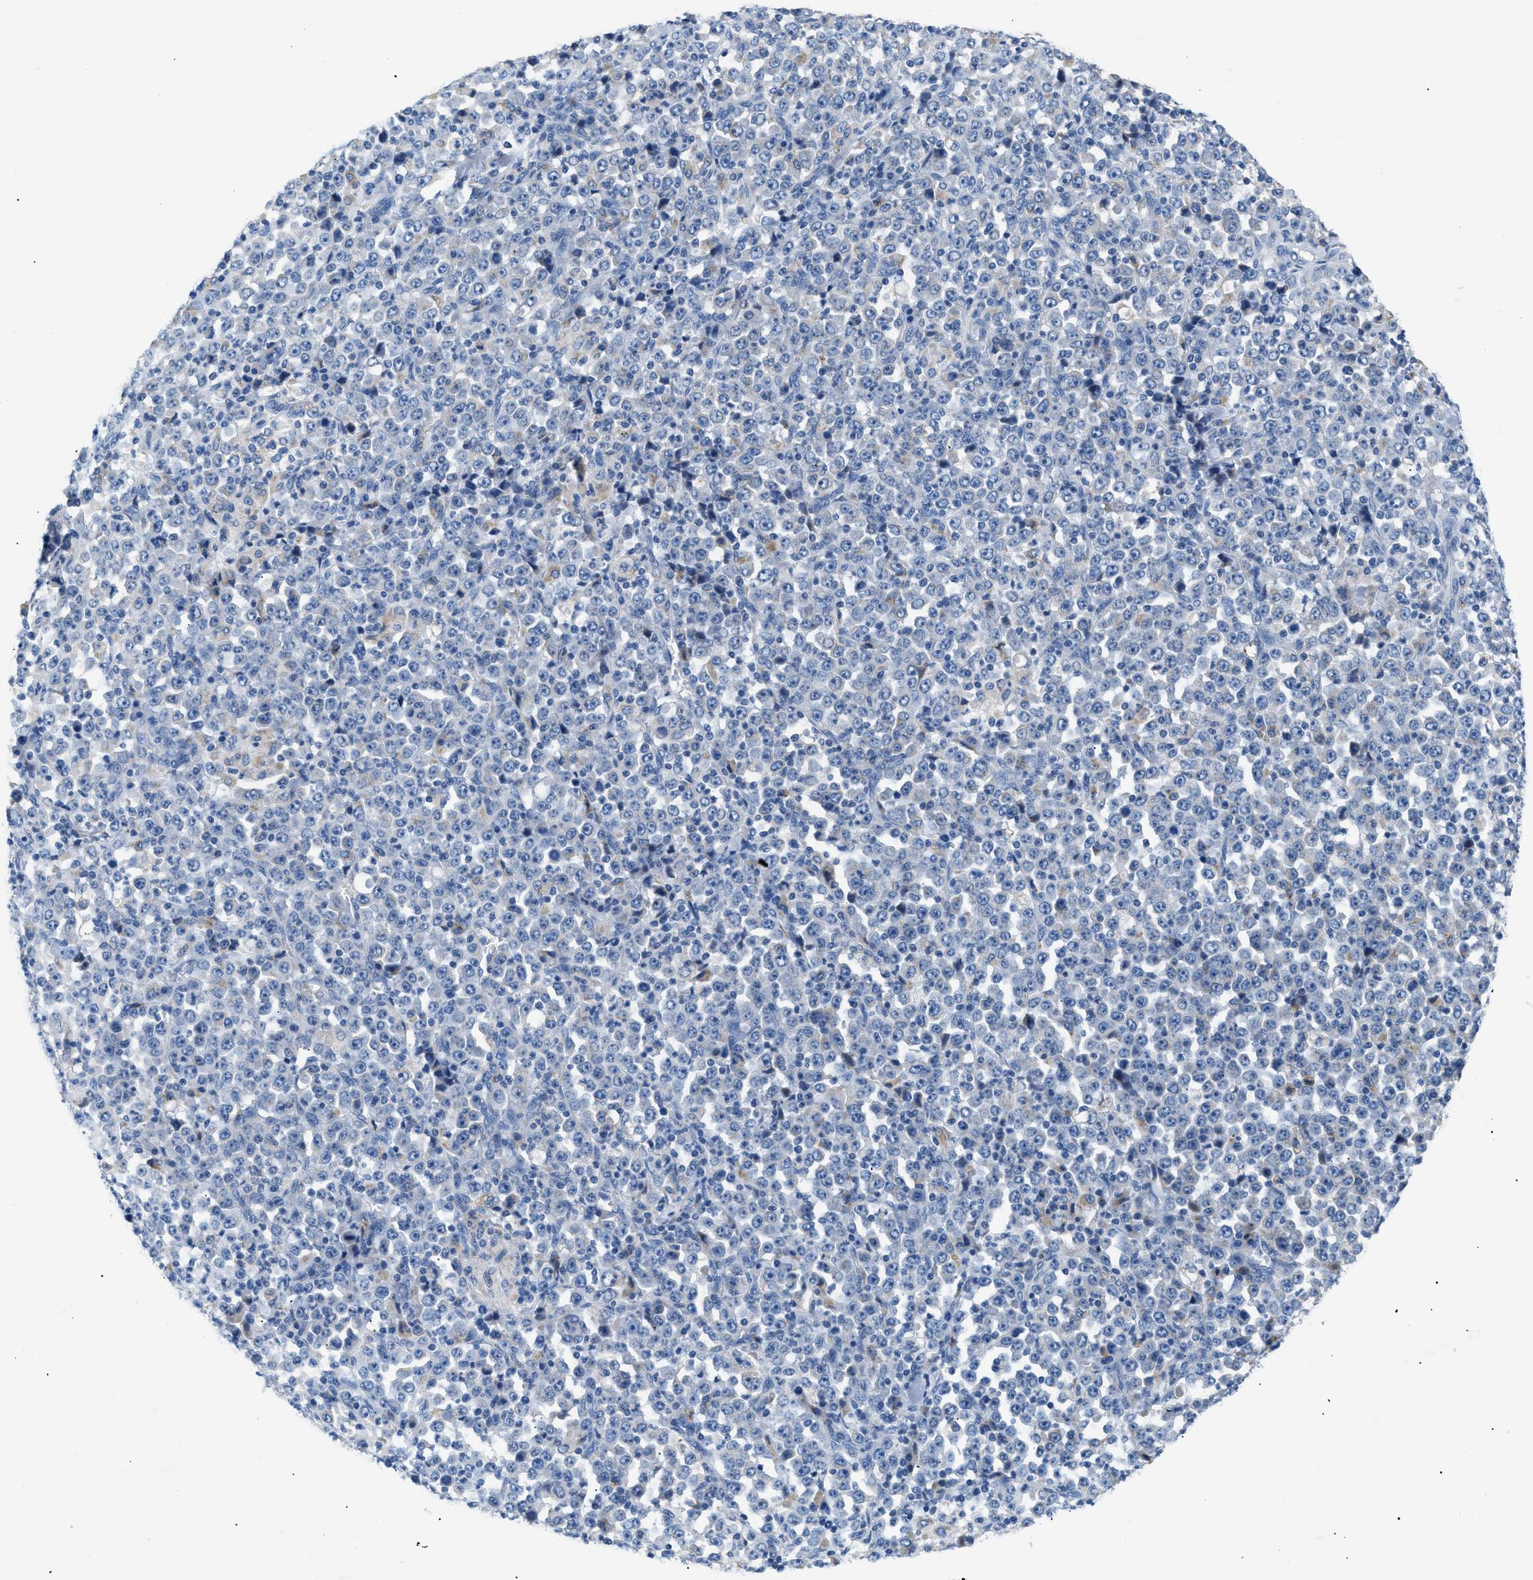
{"staining": {"intensity": "negative", "quantity": "none", "location": "none"}, "tissue": "stomach cancer", "cell_type": "Tumor cells", "image_type": "cancer", "snomed": [{"axis": "morphology", "description": "Normal tissue, NOS"}, {"axis": "morphology", "description": "Adenocarcinoma, NOS"}, {"axis": "topography", "description": "Stomach, upper"}, {"axis": "topography", "description": "Stomach"}], "caption": "Adenocarcinoma (stomach) was stained to show a protein in brown. There is no significant expression in tumor cells.", "gene": "ILDR1", "patient": {"sex": "male", "age": 59}}